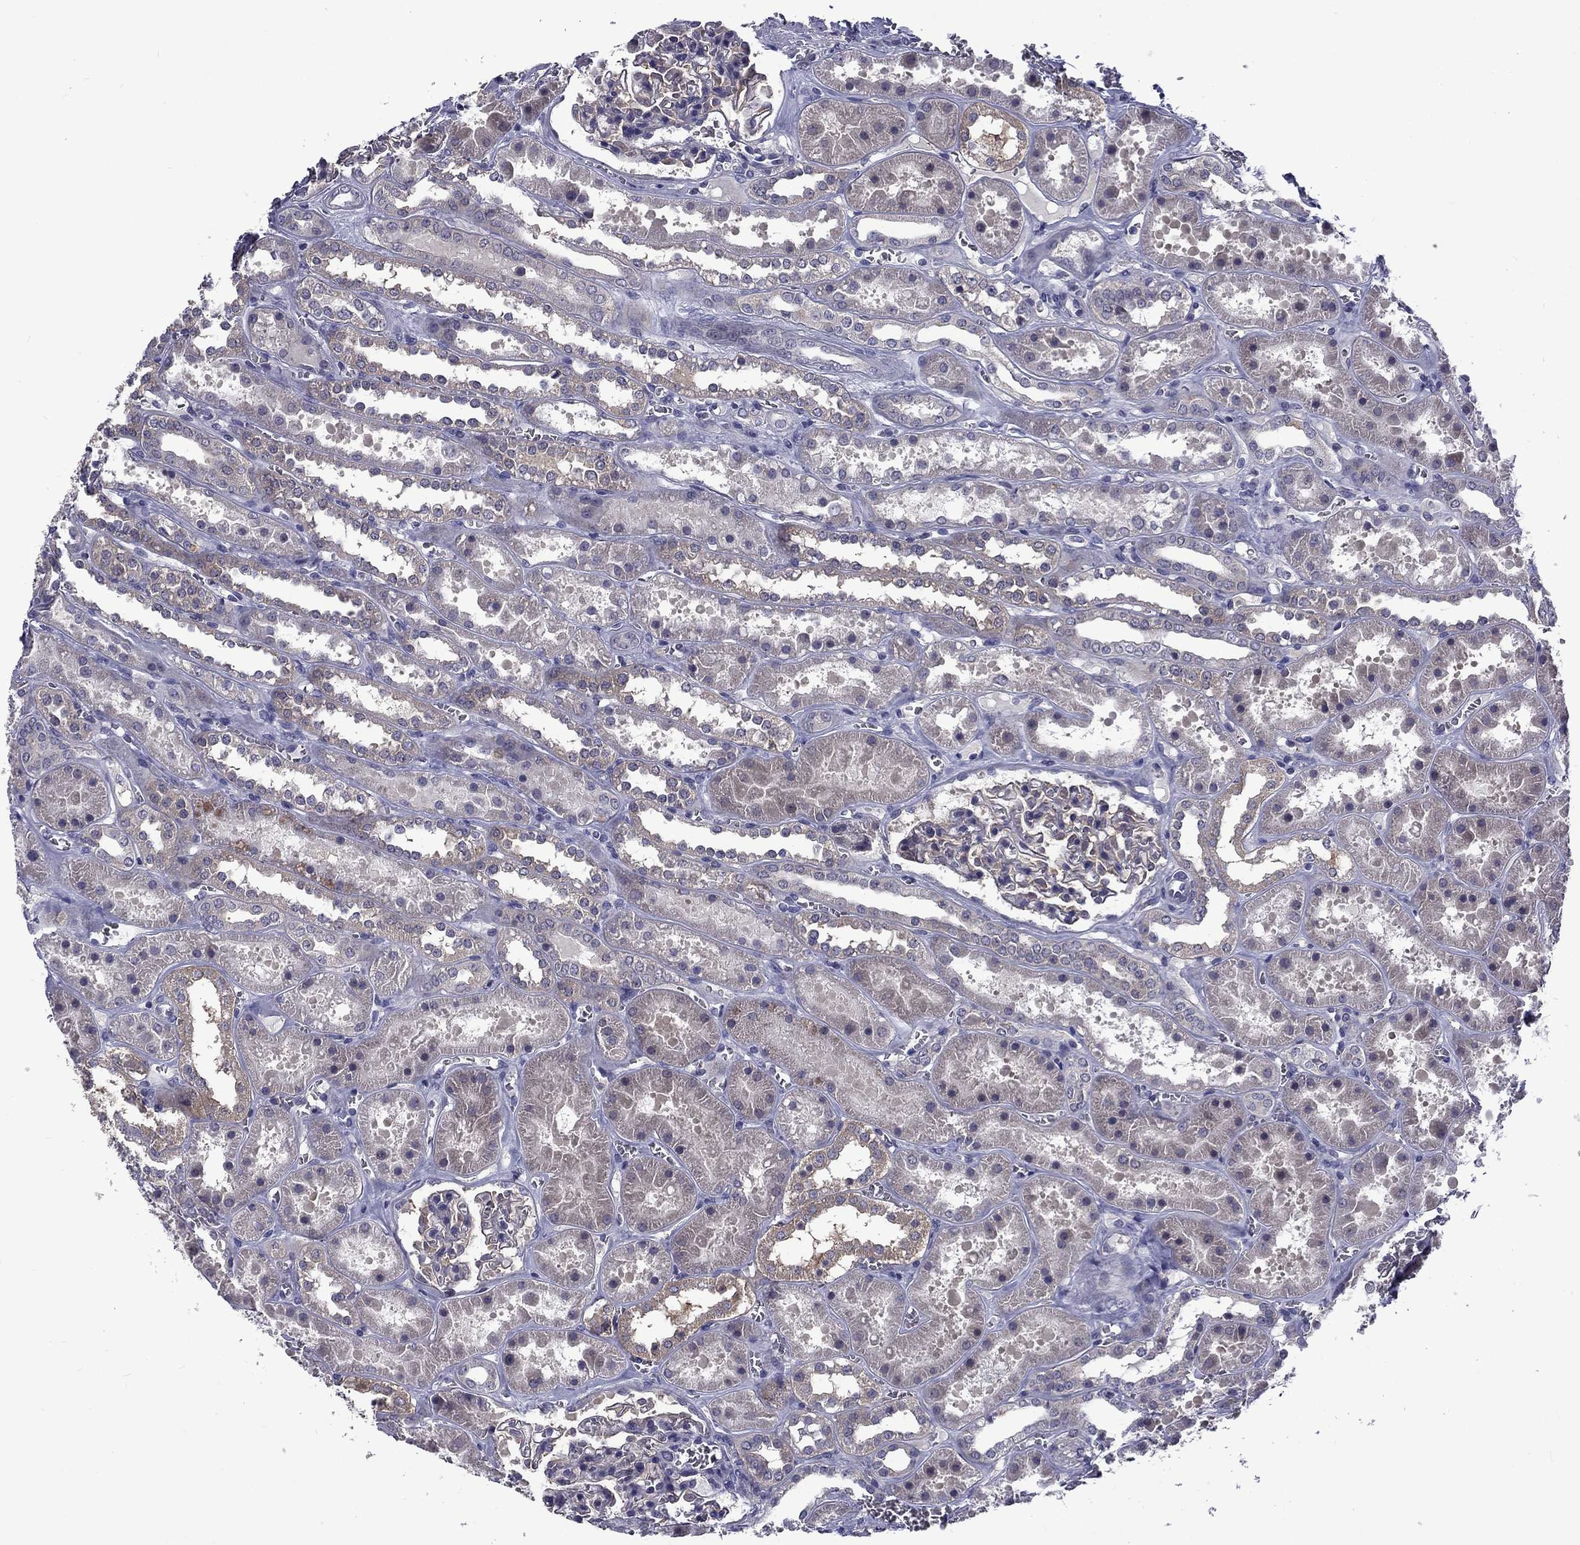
{"staining": {"intensity": "negative", "quantity": "none", "location": "none"}, "tissue": "kidney", "cell_type": "Cells in glomeruli", "image_type": "normal", "snomed": [{"axis": "morphology", "description": "Normal tissue, NOS"}, {"axis": "topography", "description": "Kidney"}], "caption": "There is no significant positivity in cells in glomeruli of kidney. (Stains: DAB immunohistochemistry with hematoxylin counter stain, Microscopy: brightfield microscopy at high magnification).", "gene": "SNTA1", "patient": {"sex": "female", "age": 41}}